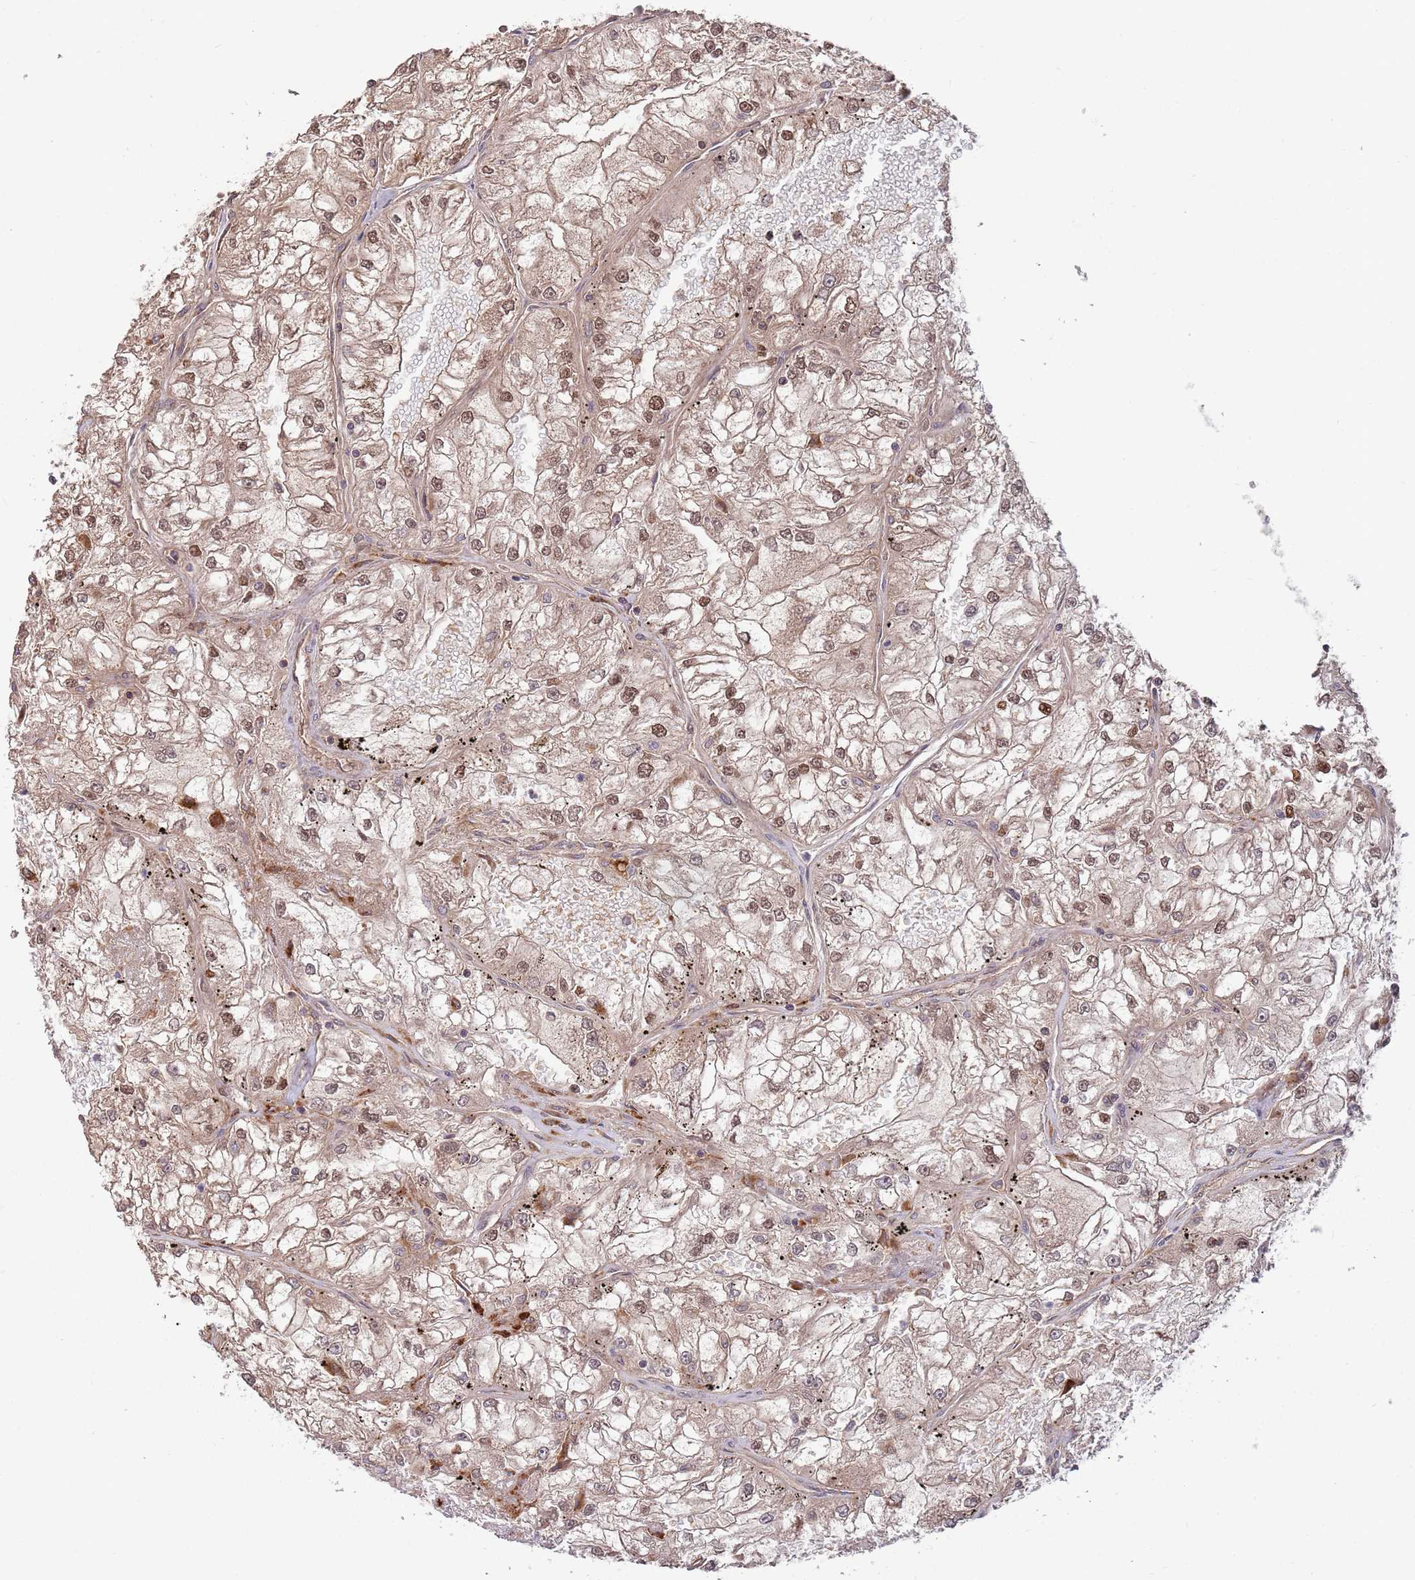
{"staining": {"intensity": "moderate", "quantity": ">75%", "location": "cytoplasmic/membranous,nuclear"}, "tissue": "renal cancer", "cell_type": "Tumor cells", "image_type": "cancer", "snomed": [{"axis": "morphology", "description": "Adenocarcinoma, NOS"}, {"axis": "topography", "description": "Kidney"}], "caption": "Protein staining reveals moderate cytoplasmic/membranous and nuclear expression in approximately >75% of tumor cells in renal cancer. The staining is performed using DAB brown chromogen to label protein expression. The nuclei are counter-stained blue using hematoxylin.", "gene": "SALL1", "patient": {"sex": "female", "age": 72}}